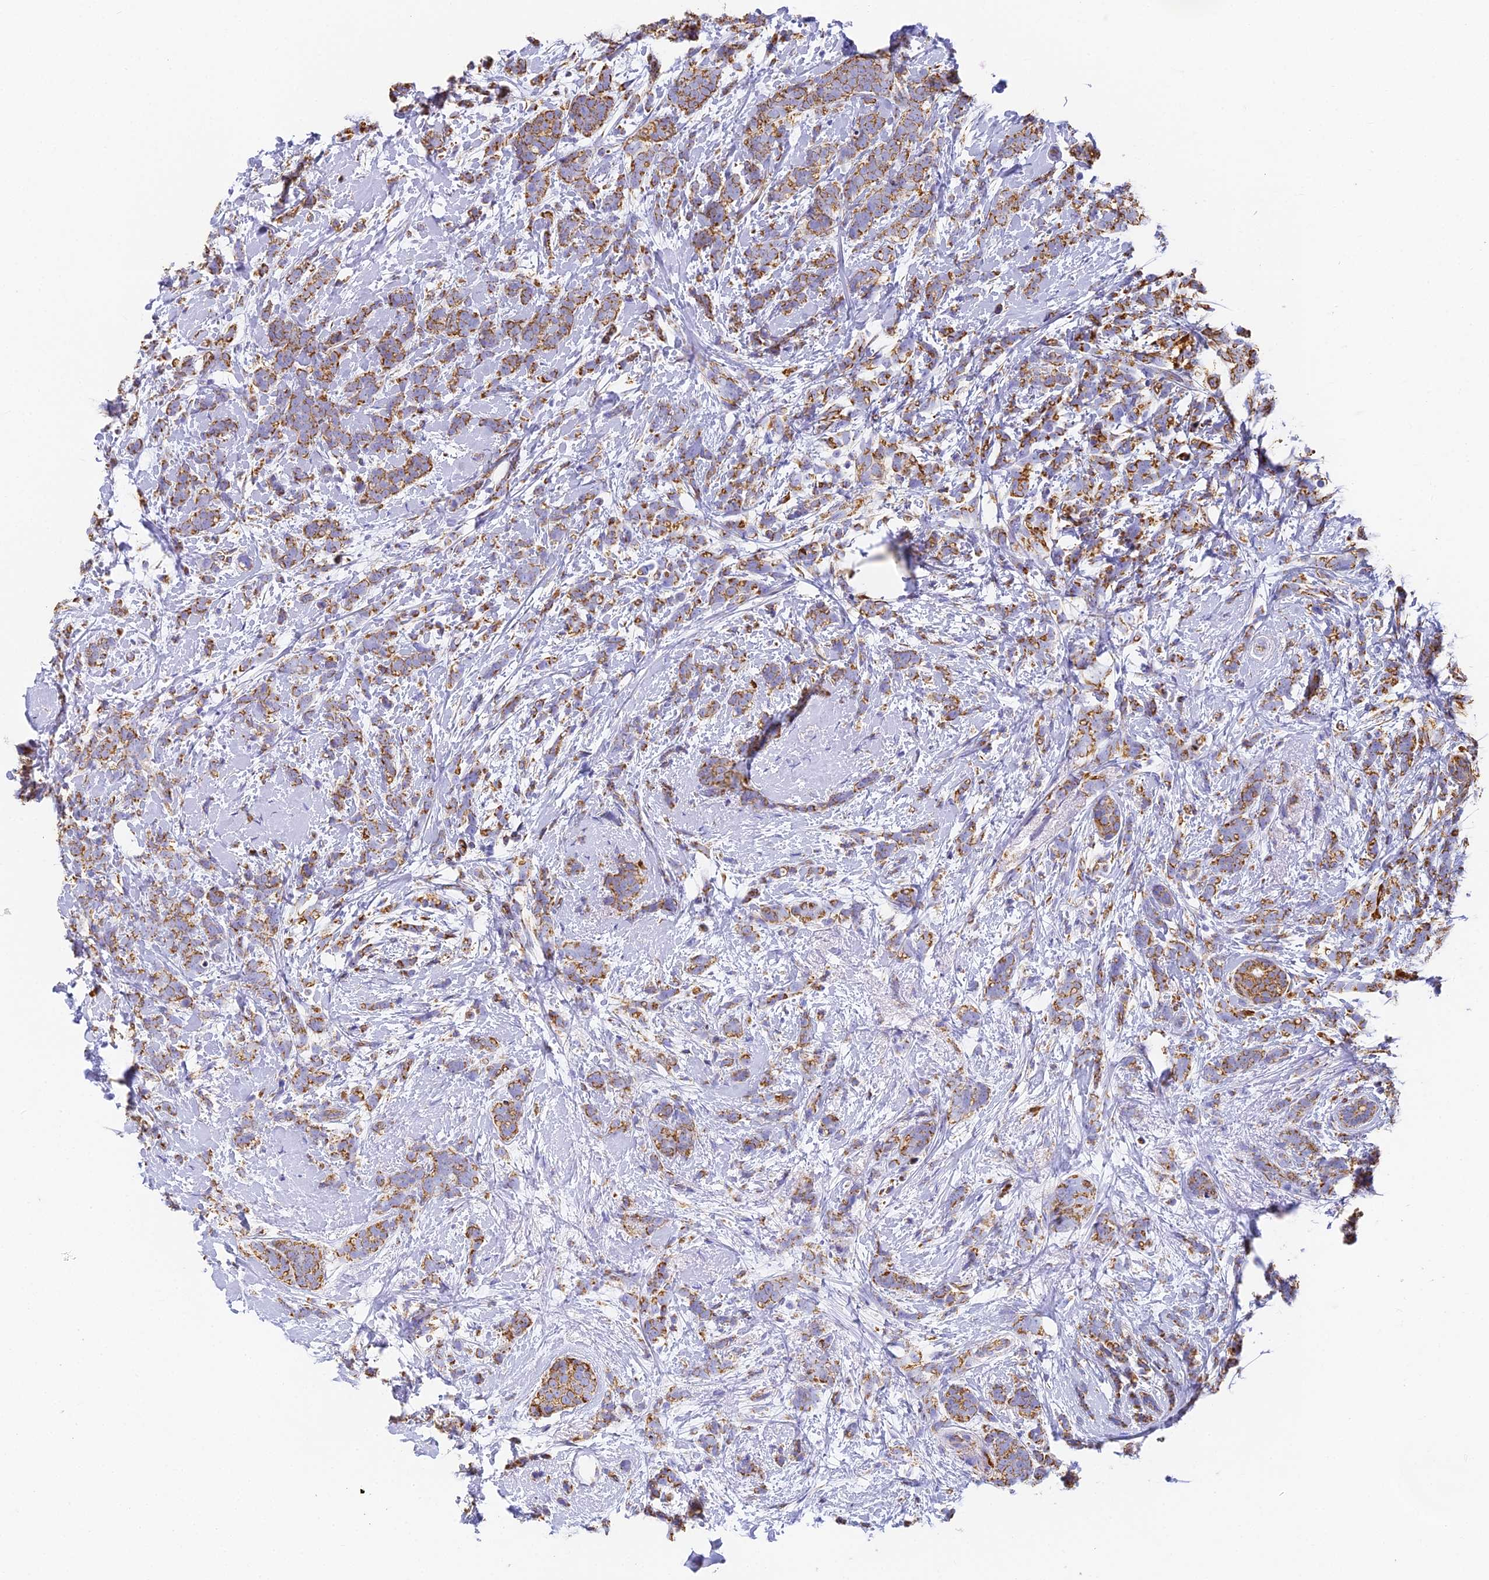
{"staining": {"intensity": "moderate", "quantity": ">75%", "location": "cytoplasmic/membranous"}, "tissue": "breast cancer", "cell_type": "Tumor cells", "image_type": "cancer", "snomed": [{"axis": "morphology", "description": "Lobular carcinoma"}, {"axis": "topography", "description": "Breast"}], "caption": "Protein expression analysis of human lobular carcinoma (breast) reveals moderate cytoplasmic/membranous expression in about >75% of tumor cells.", "gene": "COX6C", "patient": {"sex": "female", "age": 58}}